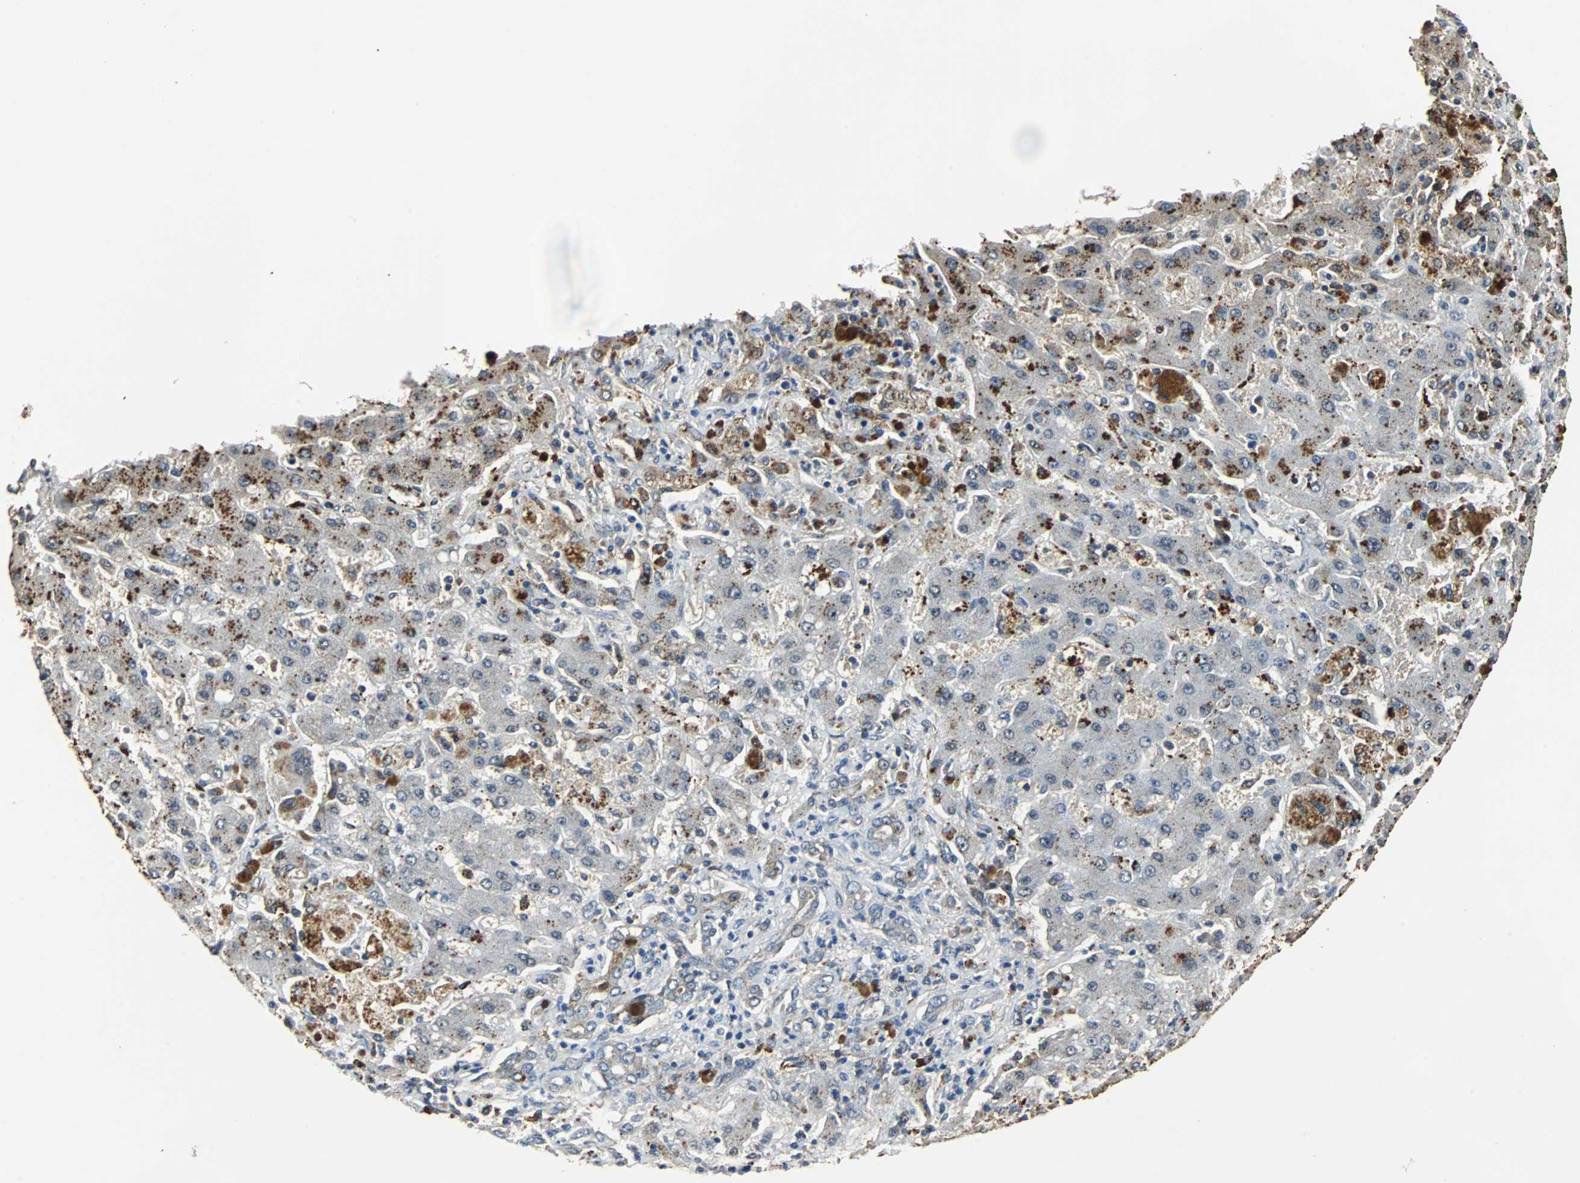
{"staining": {"intensity": "moderate", "quantity": "25%-75%", "location": "cytoplasmic/membranous"}, "tissue": "liver cancer", "cell_type": "Tumor cells", "image_type": "cancer", "snomed": [{"axis": "morphology", "description": "Cholangiocarcinoma"}, {"axis": "topography", "description": "Liver"}], "caption": "Immunohistochemical staining of cholangiocarcinoma (liver) shows medium levels of moderate cytoplasmic/membranous positivity in approximately 25%-75% of tumor cells.", "gene": "VBP1", "patient": {"sex": "male", "age": 50}}